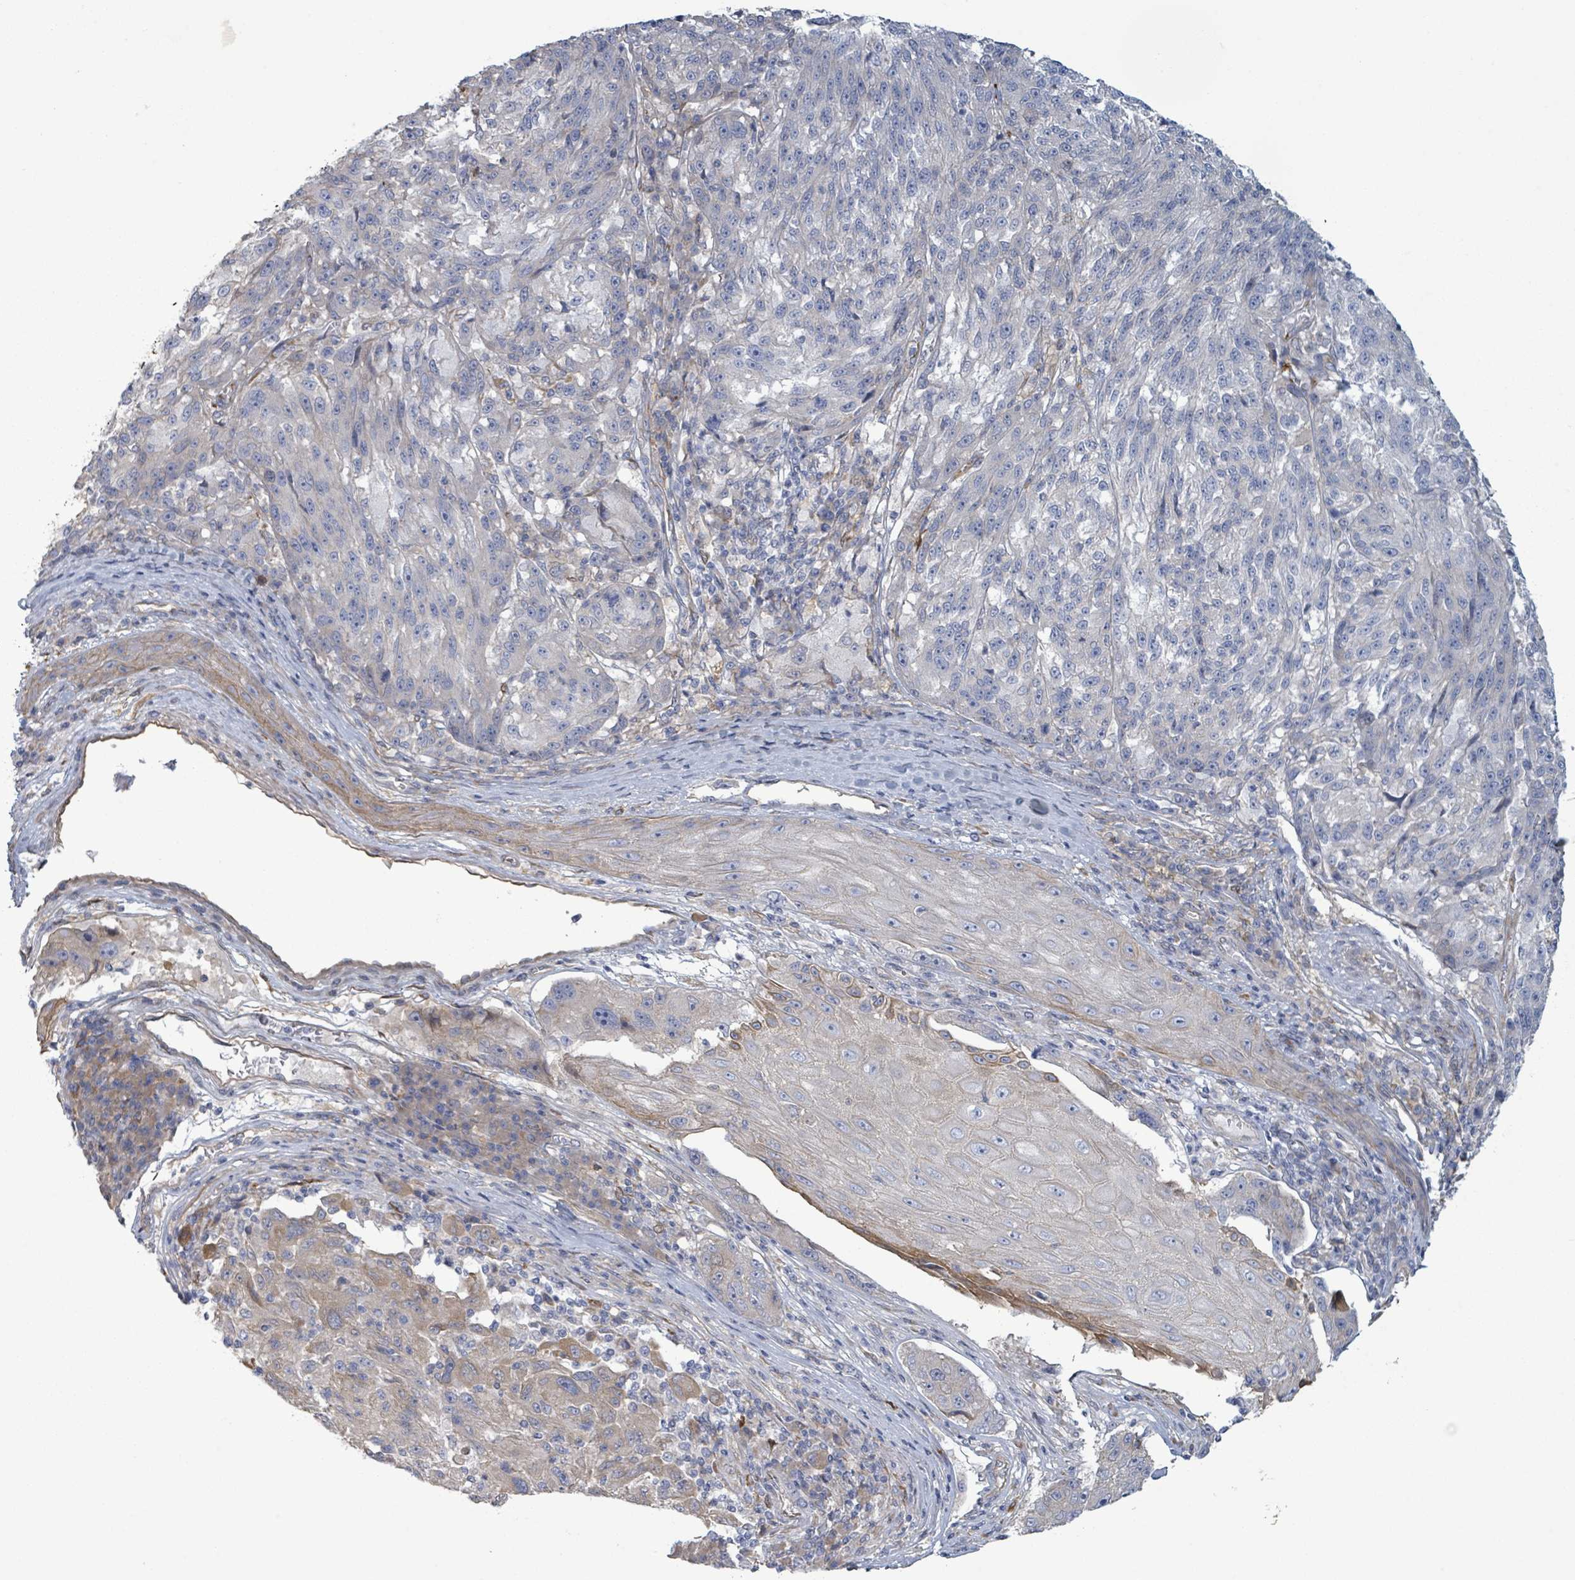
{"staining": {"intensity": "weak", "quantity": "<25%", "location": "cytoplasmic/membranous"}, "tissue": "melanoma", "cell_type": "Tumor cells", "image_type": "cancer", "snomed": [{"axis": "morphology", "description": "Malignant melanoma, NOS"}, {"axis": "topography", "description": "Skin"}], "caption": "An image of melanoma stained for a protein displays no brown staining in tumor cells. The staining is performed using DAB (3,3'-diaminobenzidine) brown chromogen with nuclei counter-stained in using hematoxylin.", "gene": "COL13A1", "patient": {"sex": "male", "age": 53}}